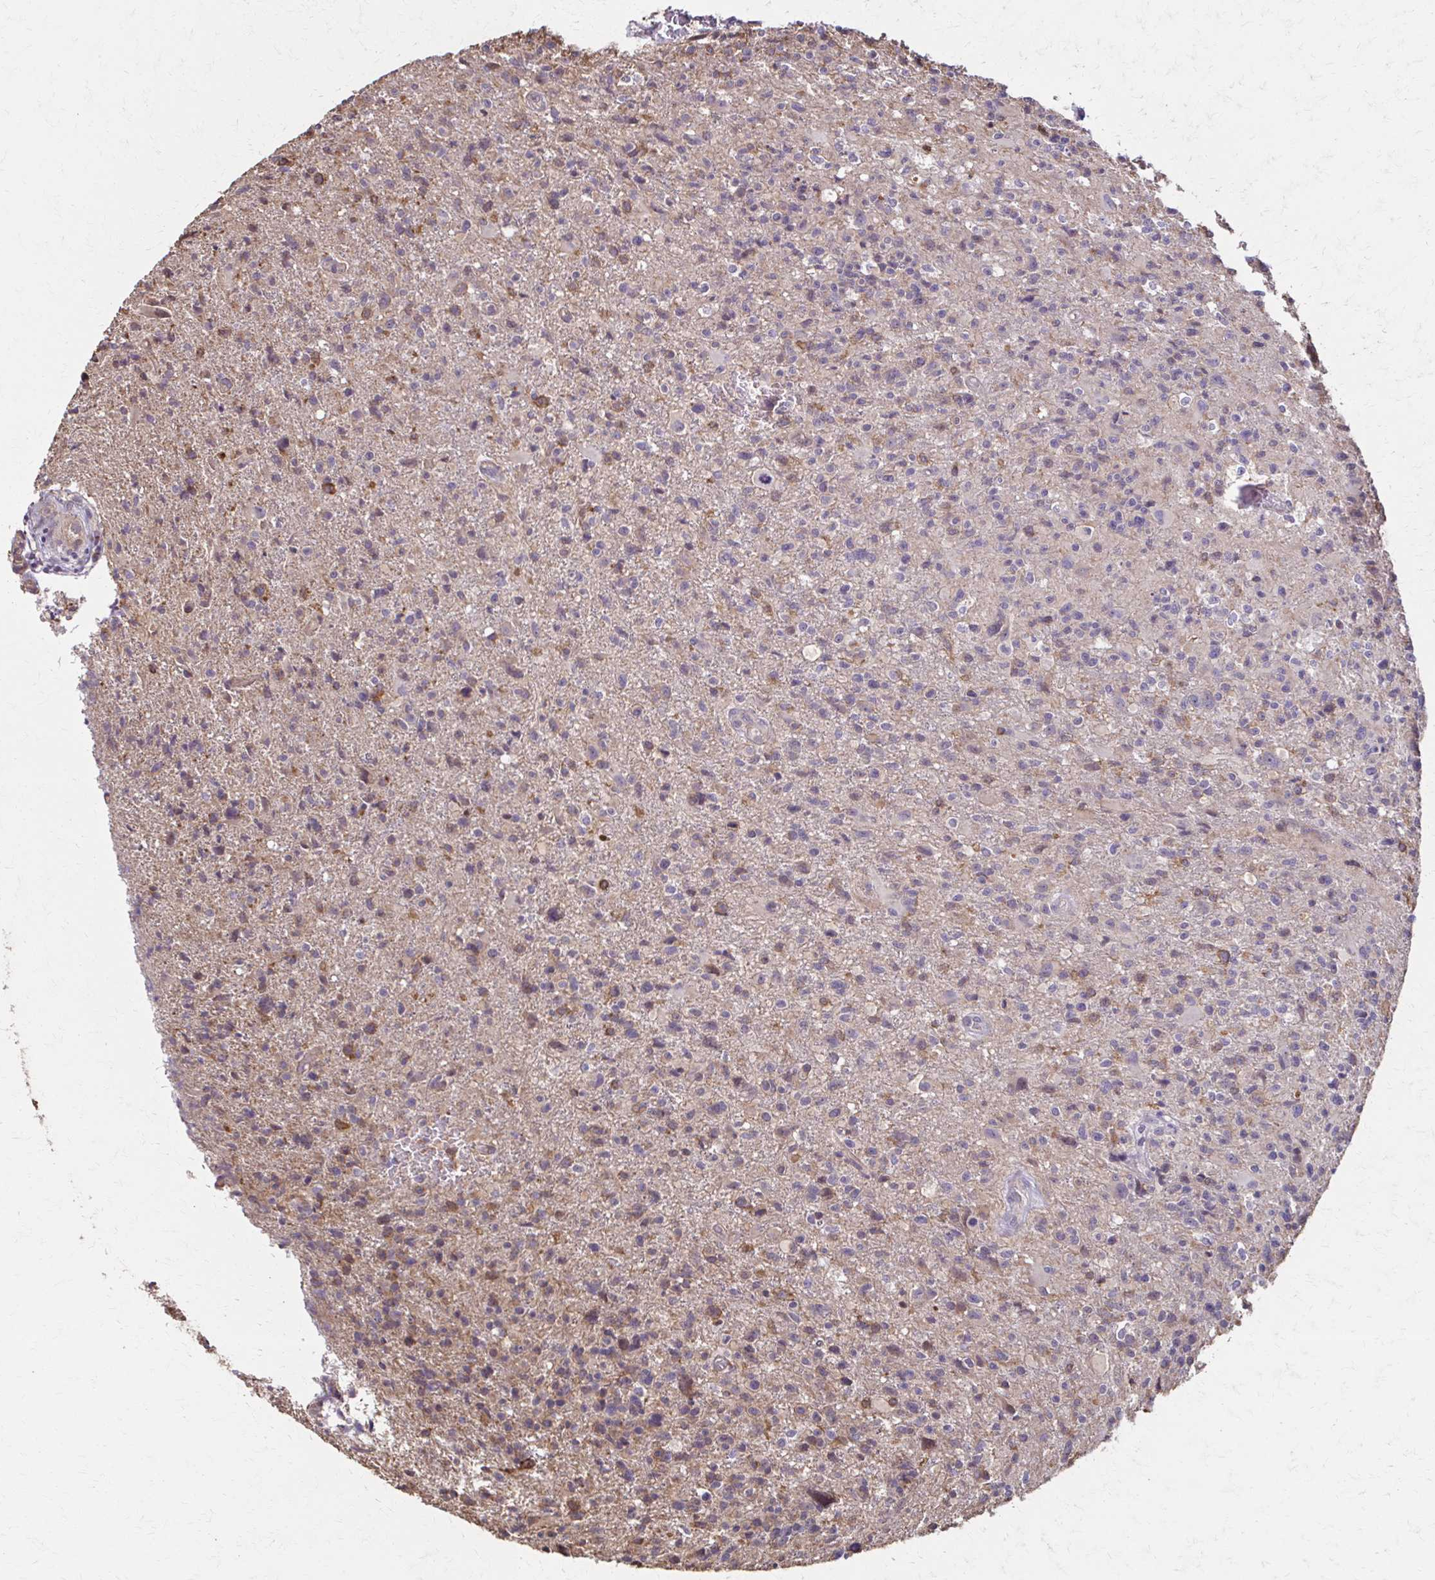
{"staining": {"intensity": "negative", "quantity": "none", "location": "none"}, "tissue": "glioma", "cell_type": "Tumor cells", "image_type": "cancer", "snomed": [{"axis": "morphology", "description": "Glioma, malignant, High grade"}, {"axis": "topography", "description": "Brain"}], "caption": "This image is of glioma stained with immunohistochemistry to label a protein in brown with the nuclei are counter-stained blue. There is no positivity in tumor cells. Brightfield microscopy of IHC stained with DAB (3,3'-diaminobenzidine) (brown) and hematoxylin (blue), captured at high magnification.", "gene": "IL18BP", "patient": {"sex": "male", "age": 63}}